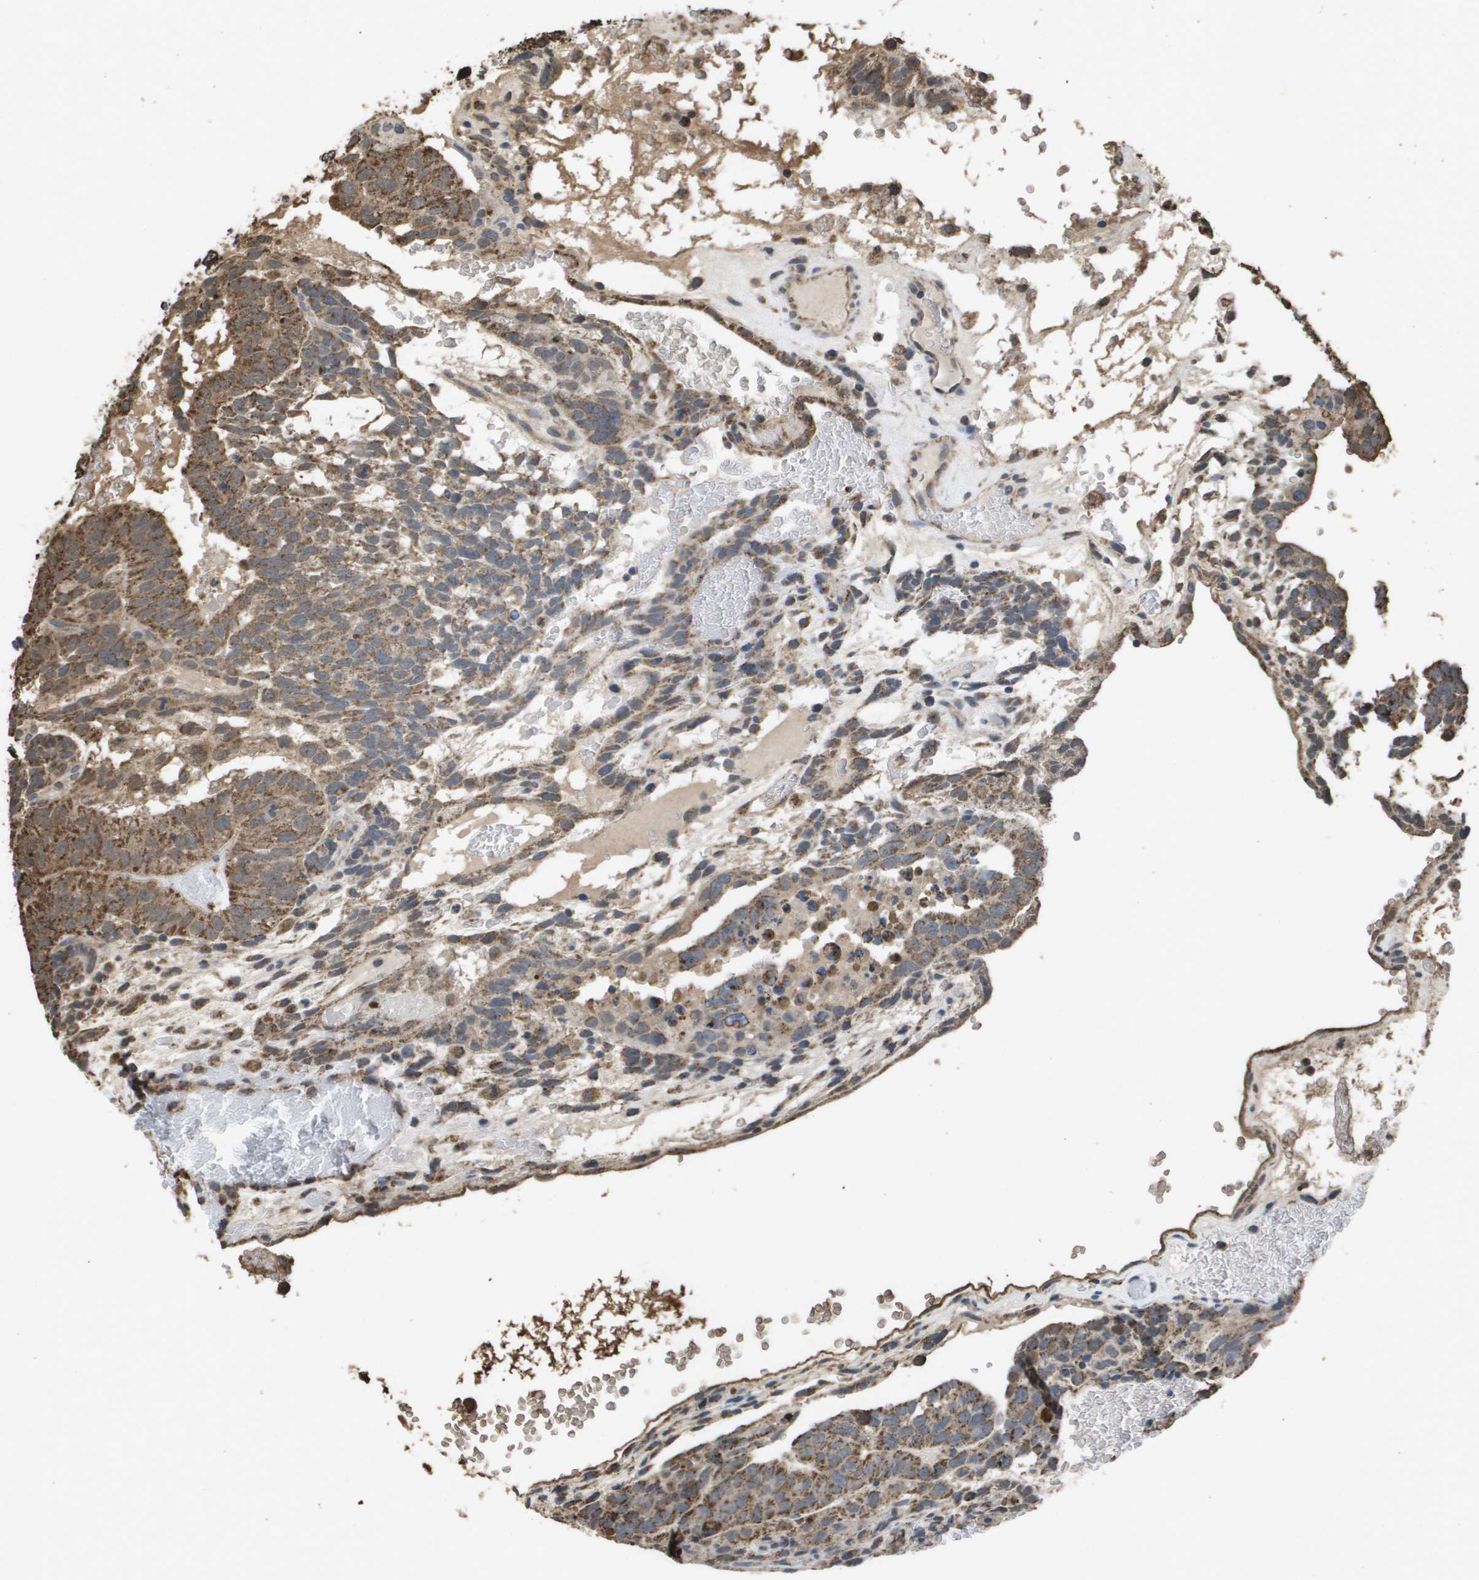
{"staining": {"intensity": "moderate", "quantity": ">75%", "location": "cytoplasmic/membranous"}, "tissue": "testis cancer", "cell_type": "Tumor cells", "image_type": "cancer", "snomed": [{"axis": "morphology", "description": "Seminoma, NOS"}, {"axis": "morphology", "description": "Carcinoma, Embryonal, NOS"}, {"axis": "topography", "description": "Testis"}], "caption": "Human embryonal carcinoma (testis) stained with a protein marker shows moderate staining in tumor cells.", "gene": "HSPE1", "patient": {"sex": "male", "age": 52}}